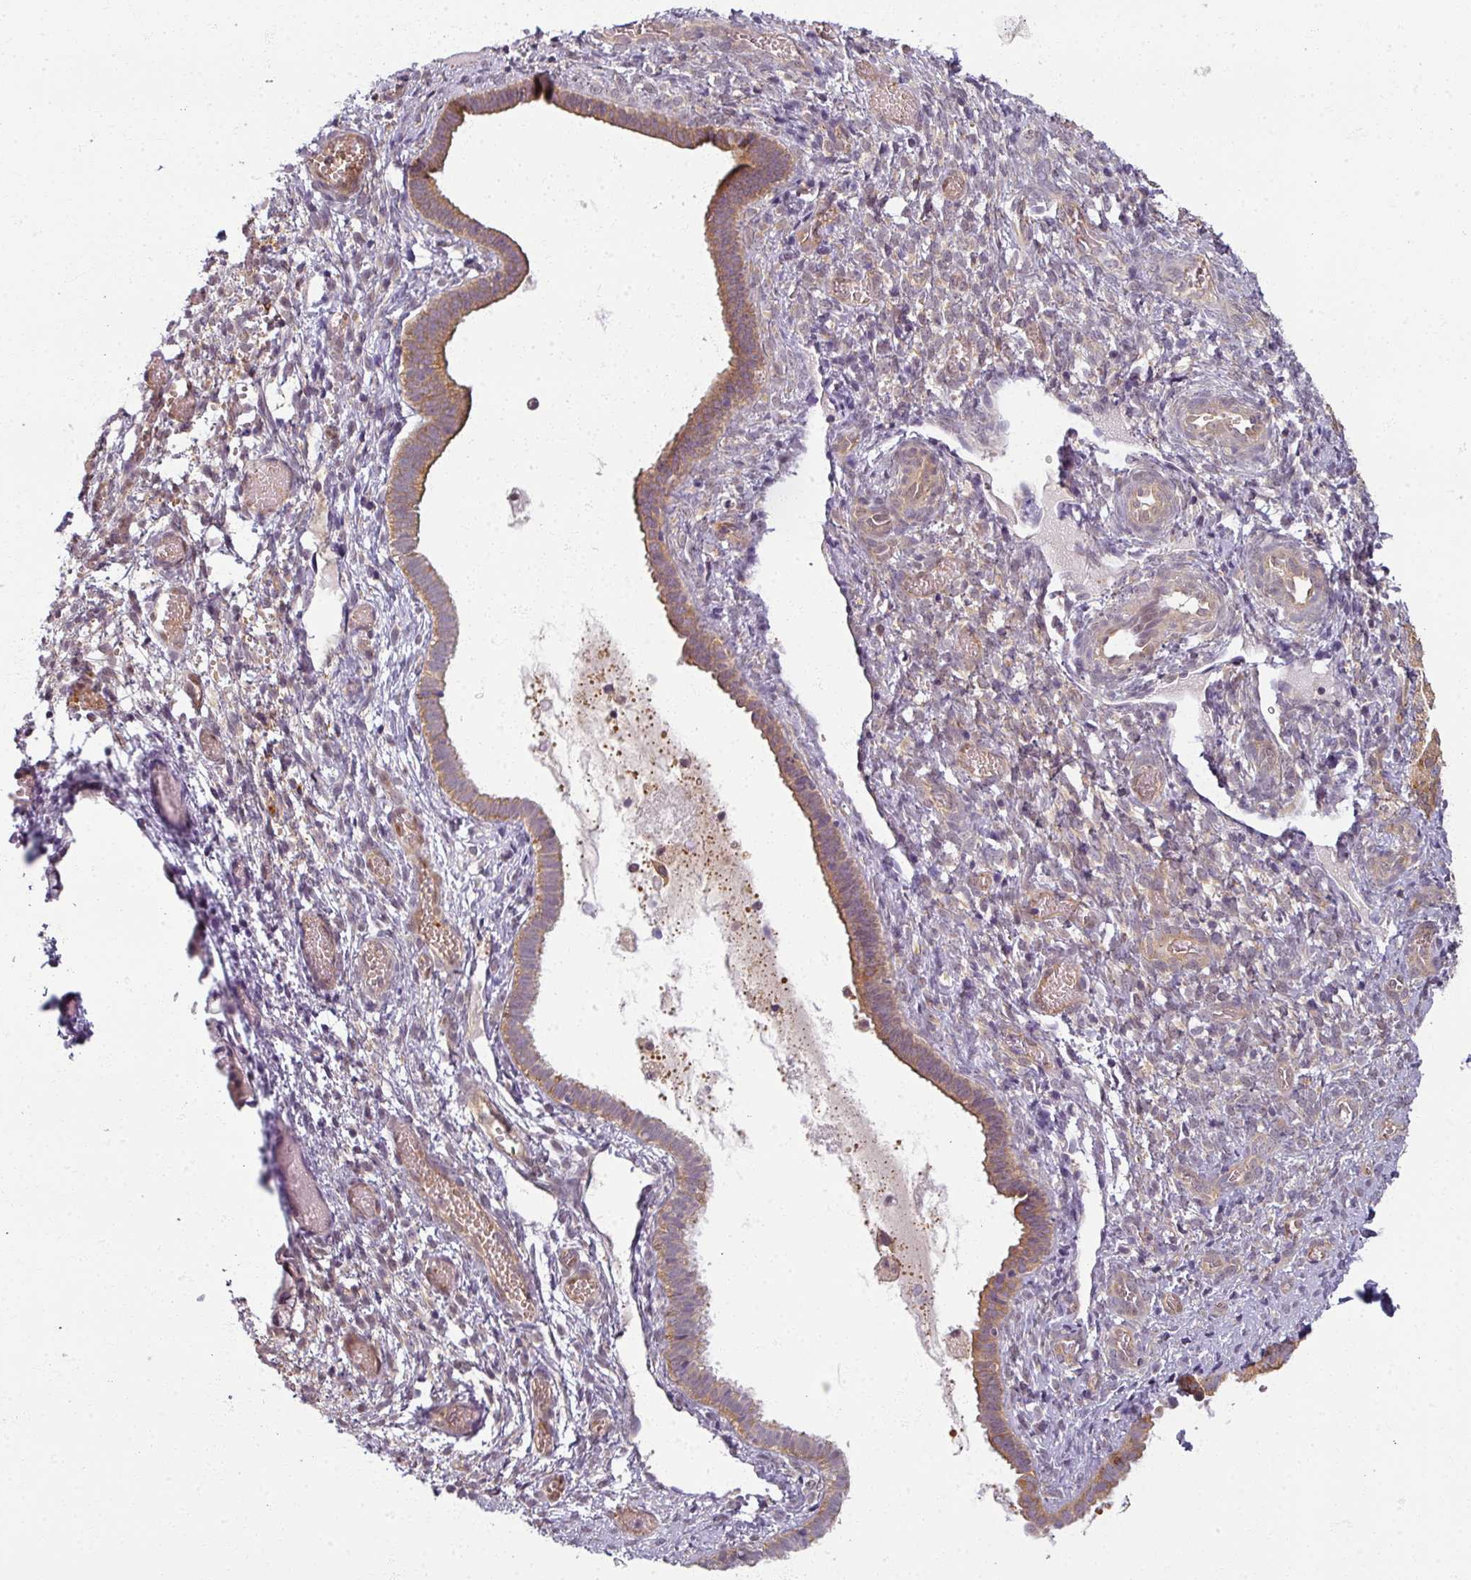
{"staining": {"intensity": "moderate", "quantity": ">75%", "location": "cytoplasmic/membranous"}, "tissue": "cervical cancer", "cell_type": "Tumor cells", "image_type": "cancer", "snomed": [{"axis": "morphology", "description": "Squamous cell carcinoma, NOS"}, {"axis": "topography", "description": "Cervix"}], "caption": "Cervical cancer (squamous cell carcinoma) stained for a protein reveals moderate cytoplasmic/membranous positivity in tumor cells.", "gene": "AGPAT4", "patient": {"sex": "female", "age": 59}}